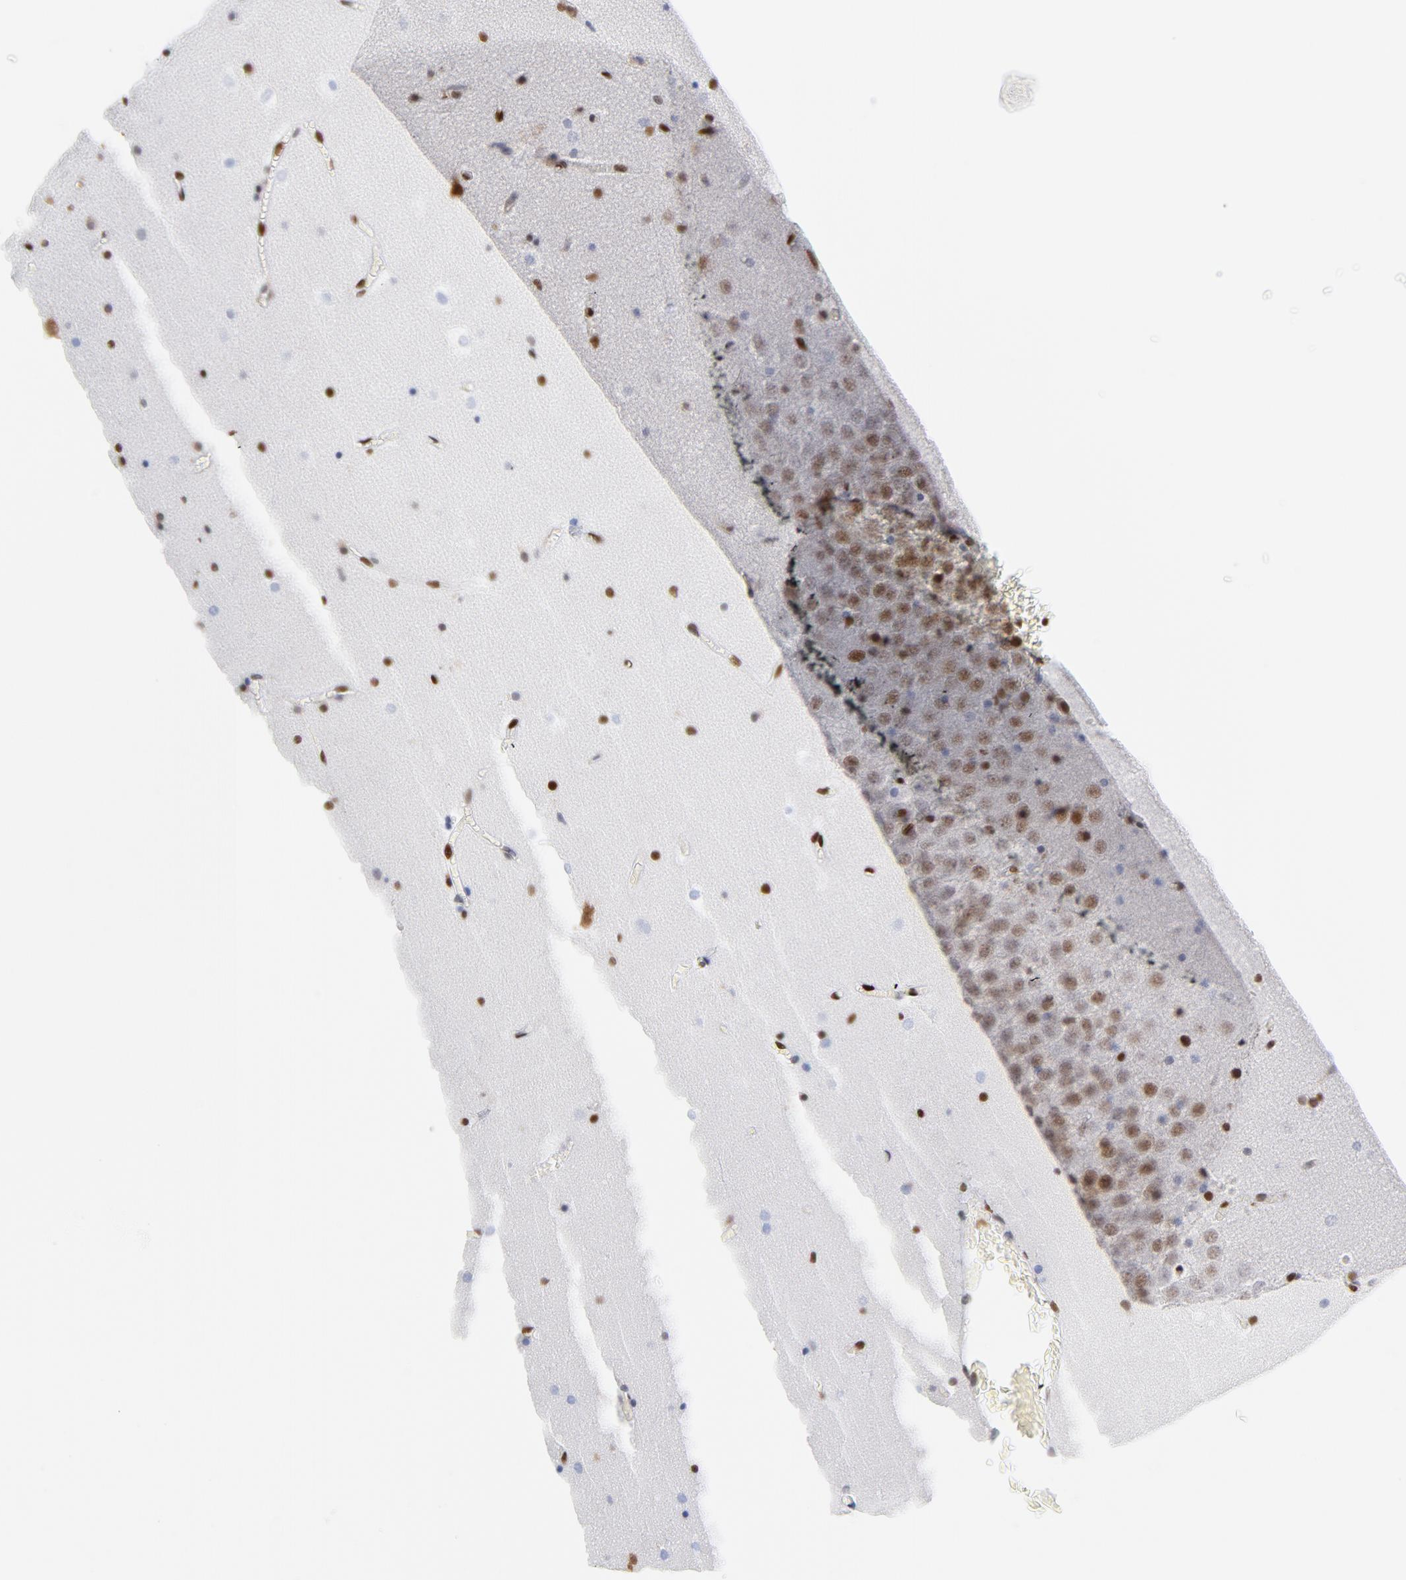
{"staining": {"intensity": "strong", "quantity": ">75%", "location": "nuclear"}, "tissue": "hippocampus", "cell_type": "Glial cells", "image_type": "normal", "snomed": [{"axis": "morphology", "description": "Normal tissue, NOS"}, {"axis": "topography", "description": "Hippocampus"}], "caption": "The histopathology image reveals staining of unremarkable hippocampus, revealing strong nuclear protein staining (brown color) within glial cells.", "gene": "XRCC5", "patient": {"sex": "male", "age": 45}}